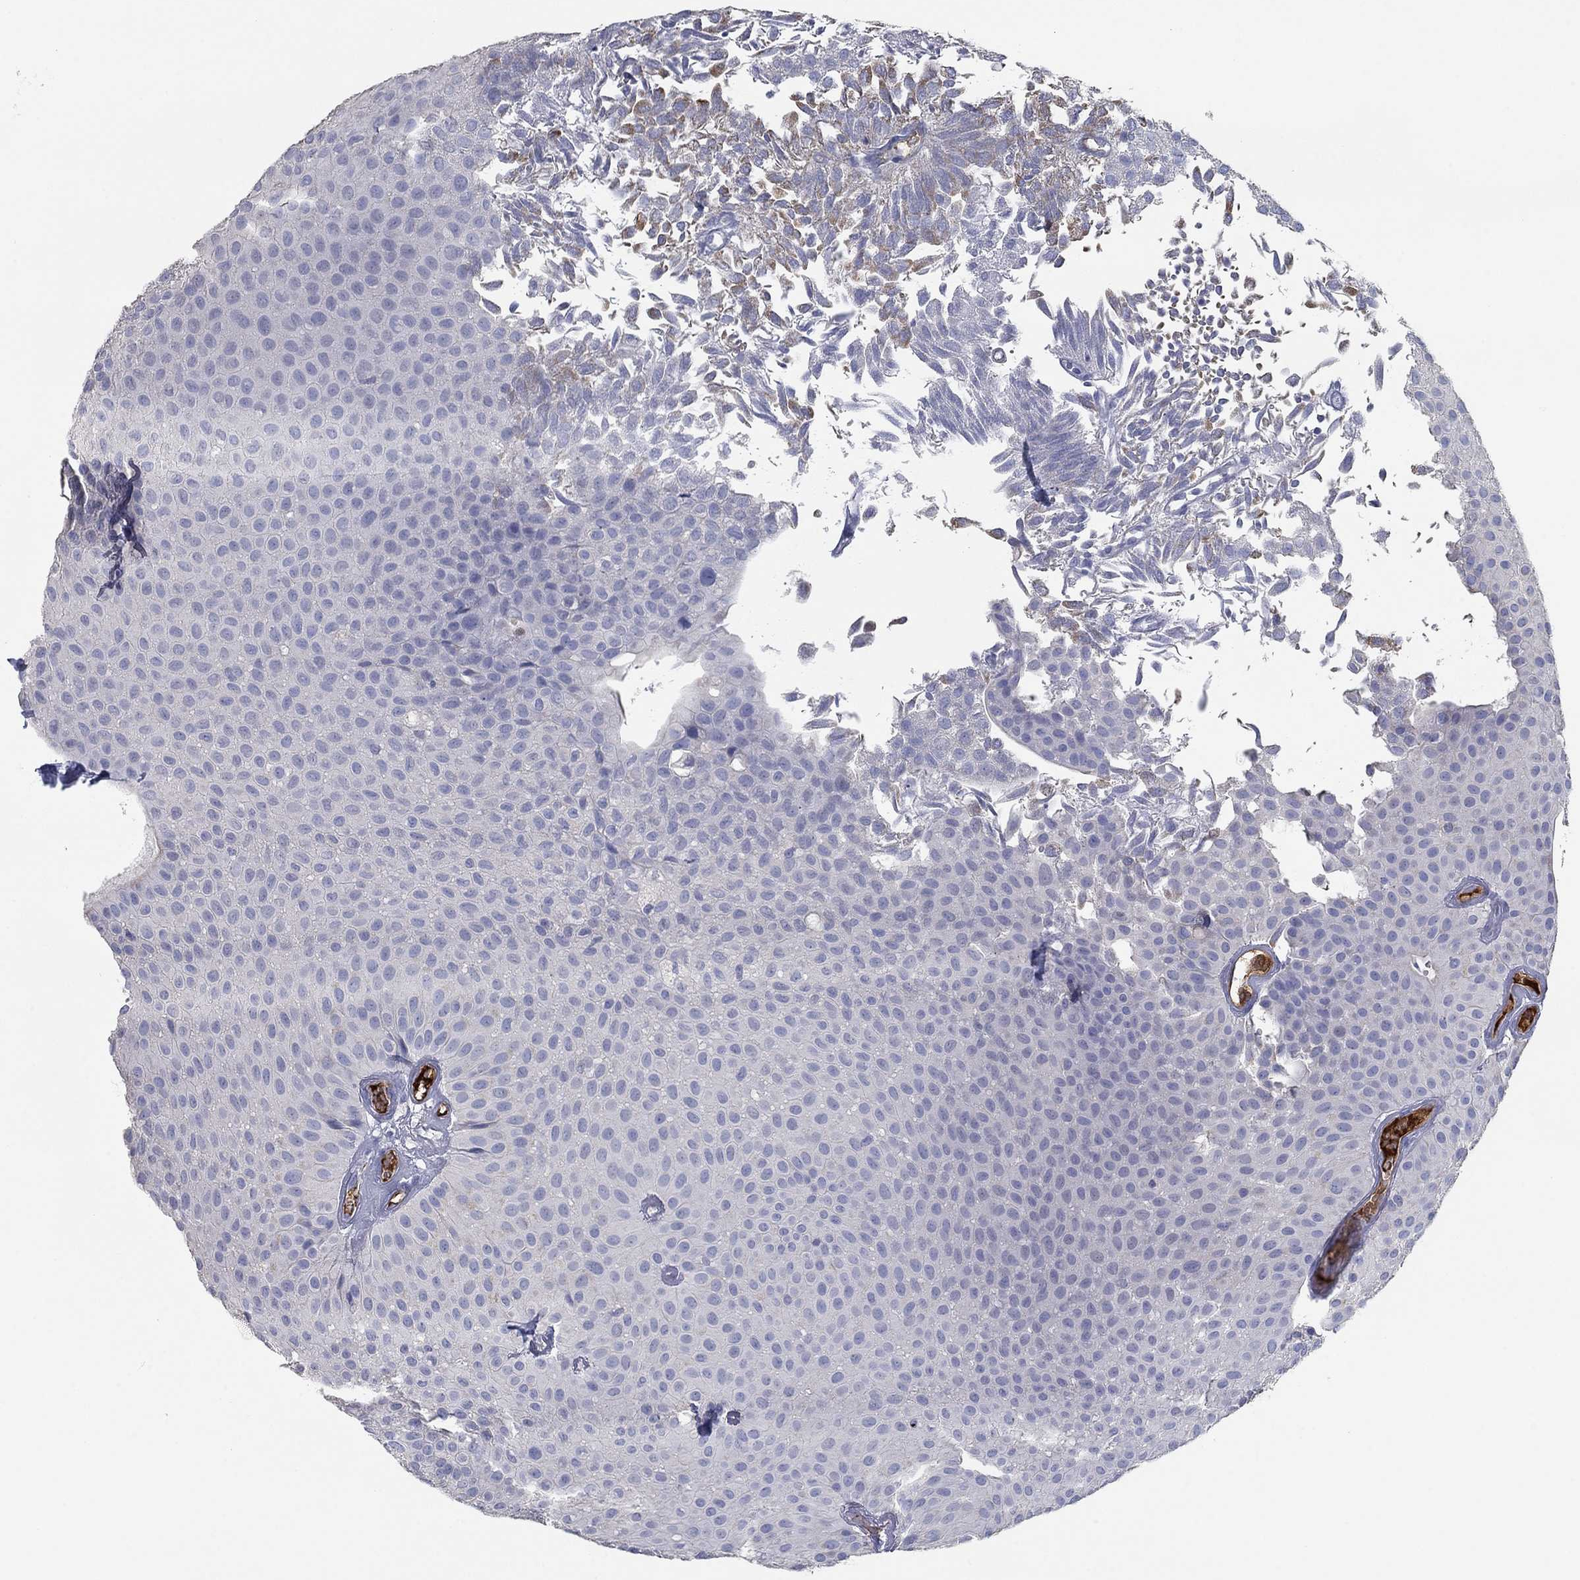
{"staining": {"intensity": "negative", "quantity": "none", "location": "none"}, "tissue": "urothelial cancer", "cell_type": "Tumor cells", "image_type": "cancer", "snomed": [{"axis": "morphology", "description": "Urothelial carcinoma, Low grade"}, {"axis": "topography", "description": "Urinary bladder"}], "caption": "A high-resolution histopathology image shows immunohistochemistry staining of low-grade urothelial carcinoma, which reveals no significant staining in tumor cells.", "gene": "APOC3", "patient": {"sex": "male", "age": 64}}